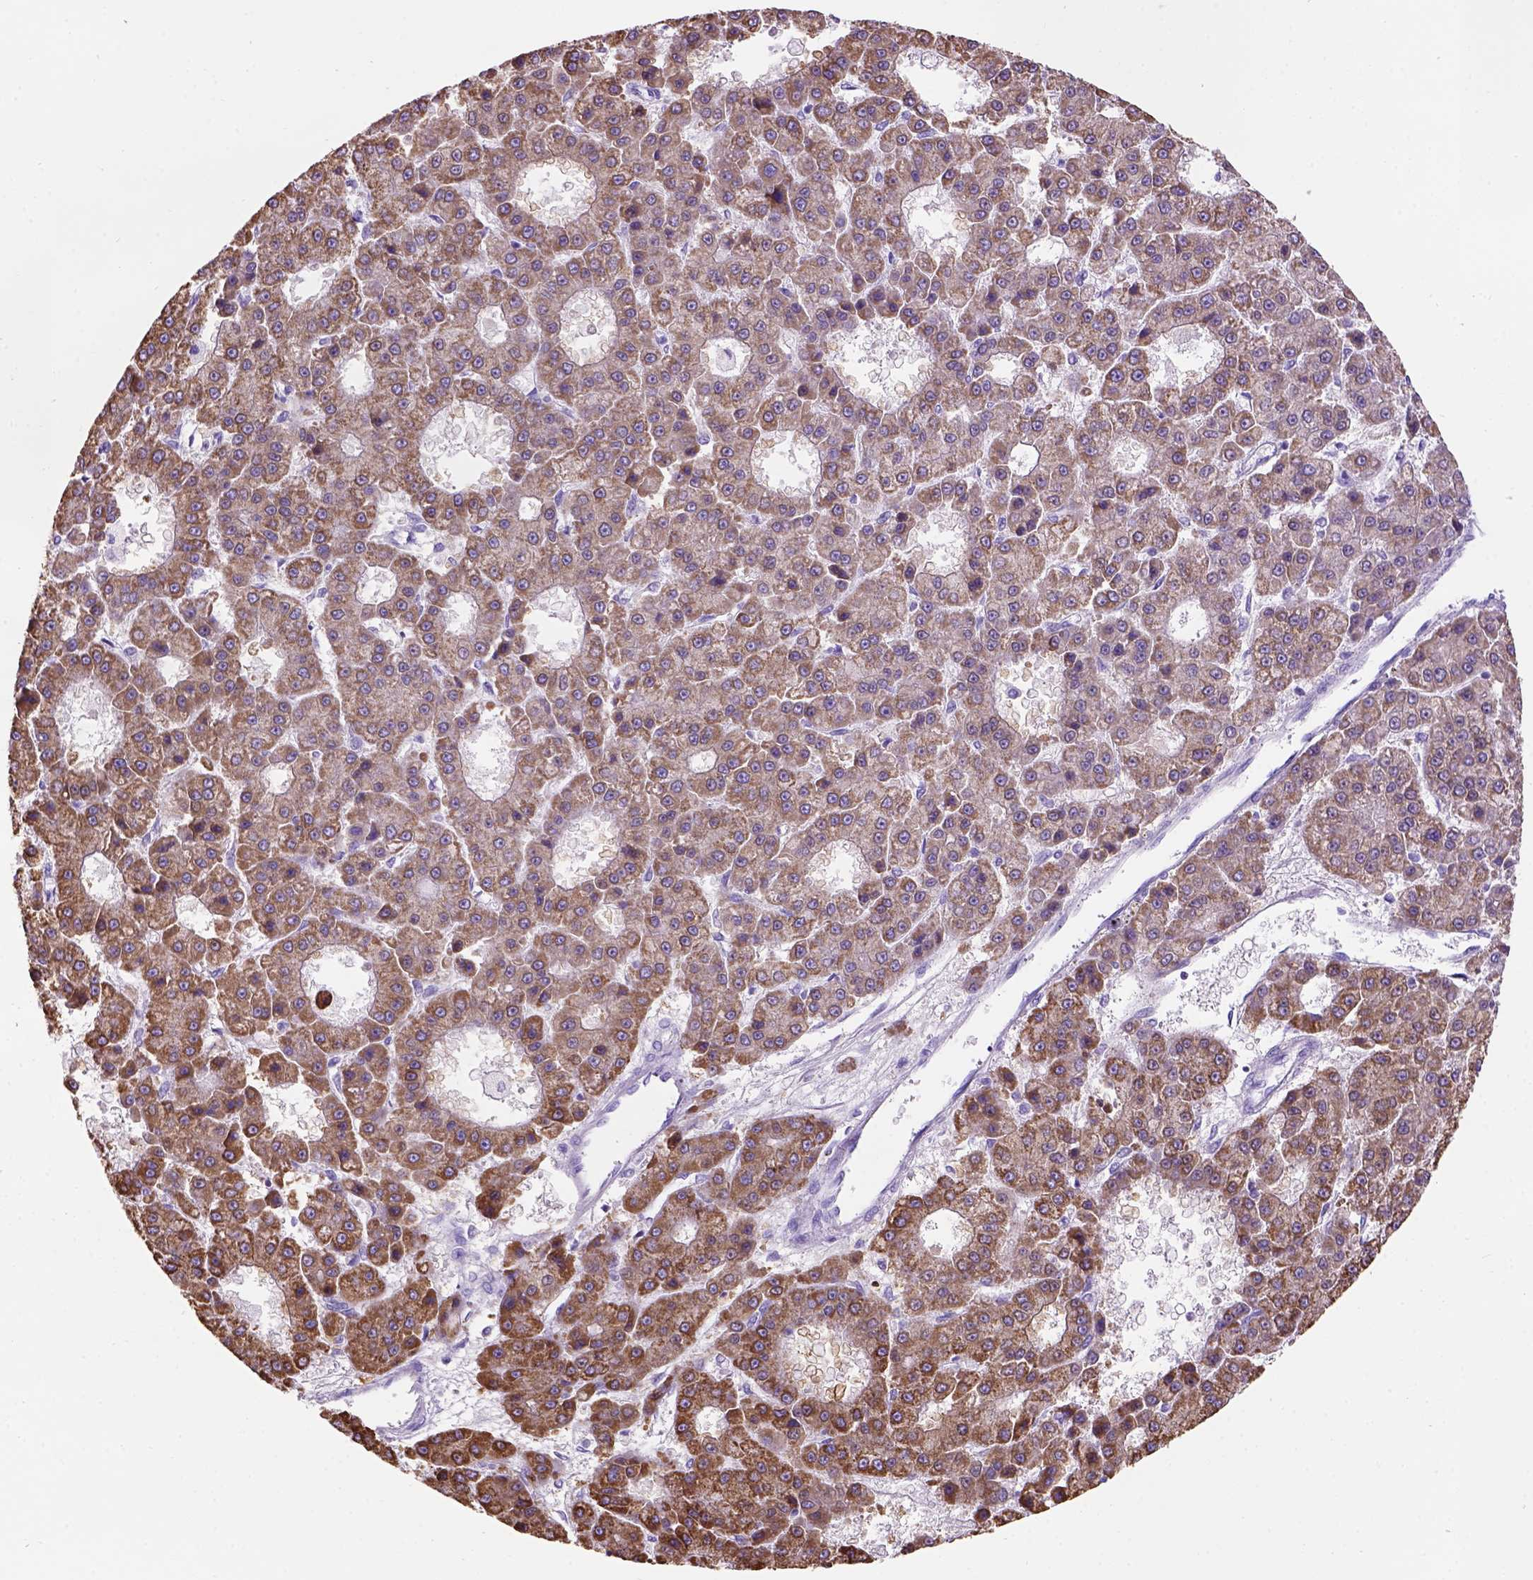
{"staining": {"intensity": "moderate", "quantity": "25%-75%", "location": "cytoplasmic/membranous"}, "tissue": "liver cancer", "cell_type": "Tumor cells", "image_type": "cancer", "snomed": [{"axis": "morphology", "description": "Carcinoma, Hepatocellular, NOS"}, {"axis": "topography", "description": "Liver"}], "caption": "Immunohistochemical staining of hepatocellular carcinoma (liver) reveals moderate cytoplasmic/membranous protein expression in approximately 25%-75% of tumor cells. Using DAB (3,3'-diaminobenzidine) (brown) and hematoxylin (blue) stains, captured at high magnification using brightfield microscopy.", "gene": "L2HGDH", "patient": {"sex": "male", "age": 70}}